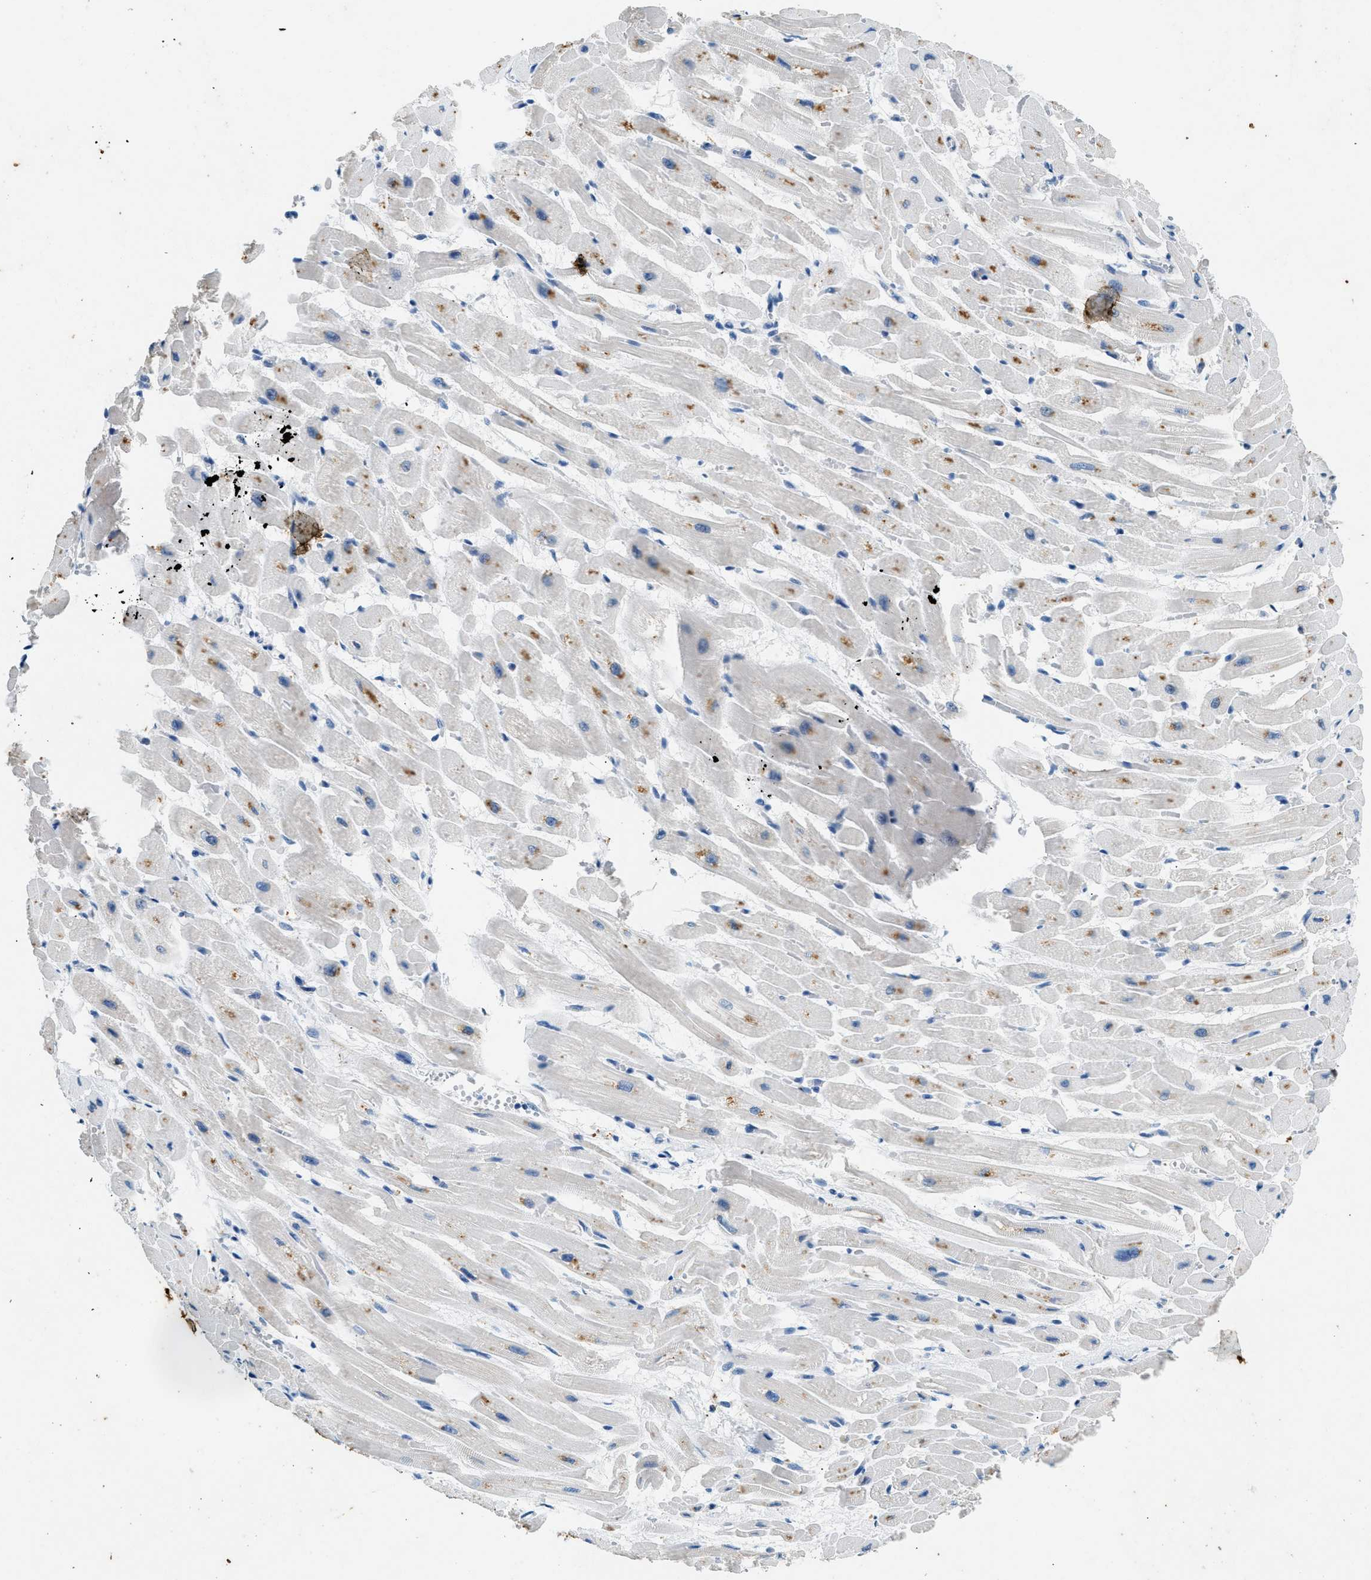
{"staining": {"intensity": "moderate", "quantity": "25%-75%", "location": "cytoplasmic/membranous"}, "tissue": "heart muscle", "cell_type": "Cardiomyocytes", "image_type": "normal", "snomed": [{"axis": "morphology", "description": "Normal tissue, NOS"}, {"axis": "topography", "description": "Heart"}], "caption": "The immunohistochemical stain highlights moderate cytoplasmic/membranous expression in cardiomyocytes of normal heart muscle.", "gene": "CFAP20", "patient": {"sex": "male", "age": 45}}